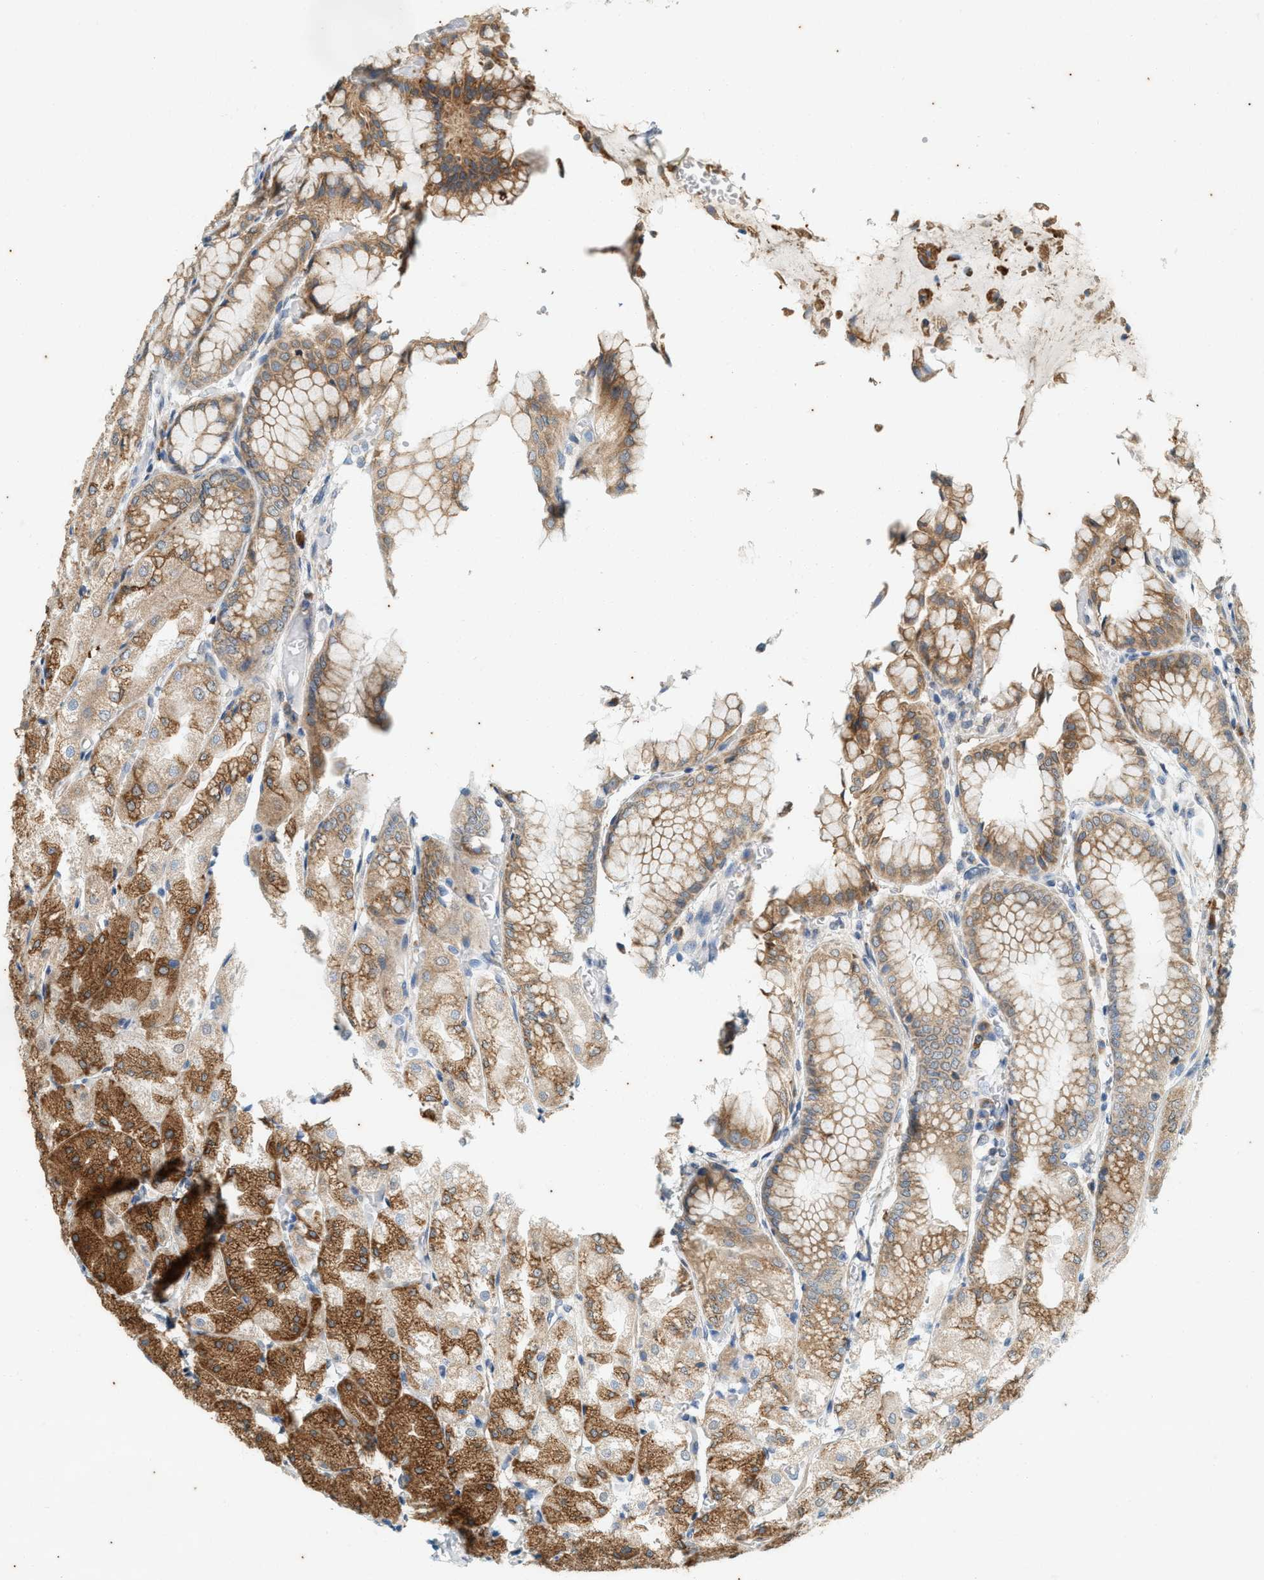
{"staining": {"intensity": "moderate", "quantity": ">75%", "location": "cytoplasmic/membranous"}, "tissue": "stomach", "cell_type": "Glandular cells", "image_type": "normal", "snomed": [{"axis": "morphology", "description": "Normal tissue, NOS"}, {"axis": "topography", "description": "Stomach, upper"}], "caption": "Immunohistochemistry image of unremarkable stomach: stomach stained using IHC exhibits medium levels of moderate protein expression localized specifically in the cytoplasmic/membranous of glandular cells, appearing as a cytoplasmic/membranous brown color.", "gene": "CHPF2", "patient": {"sex": "male", "age": 72}}